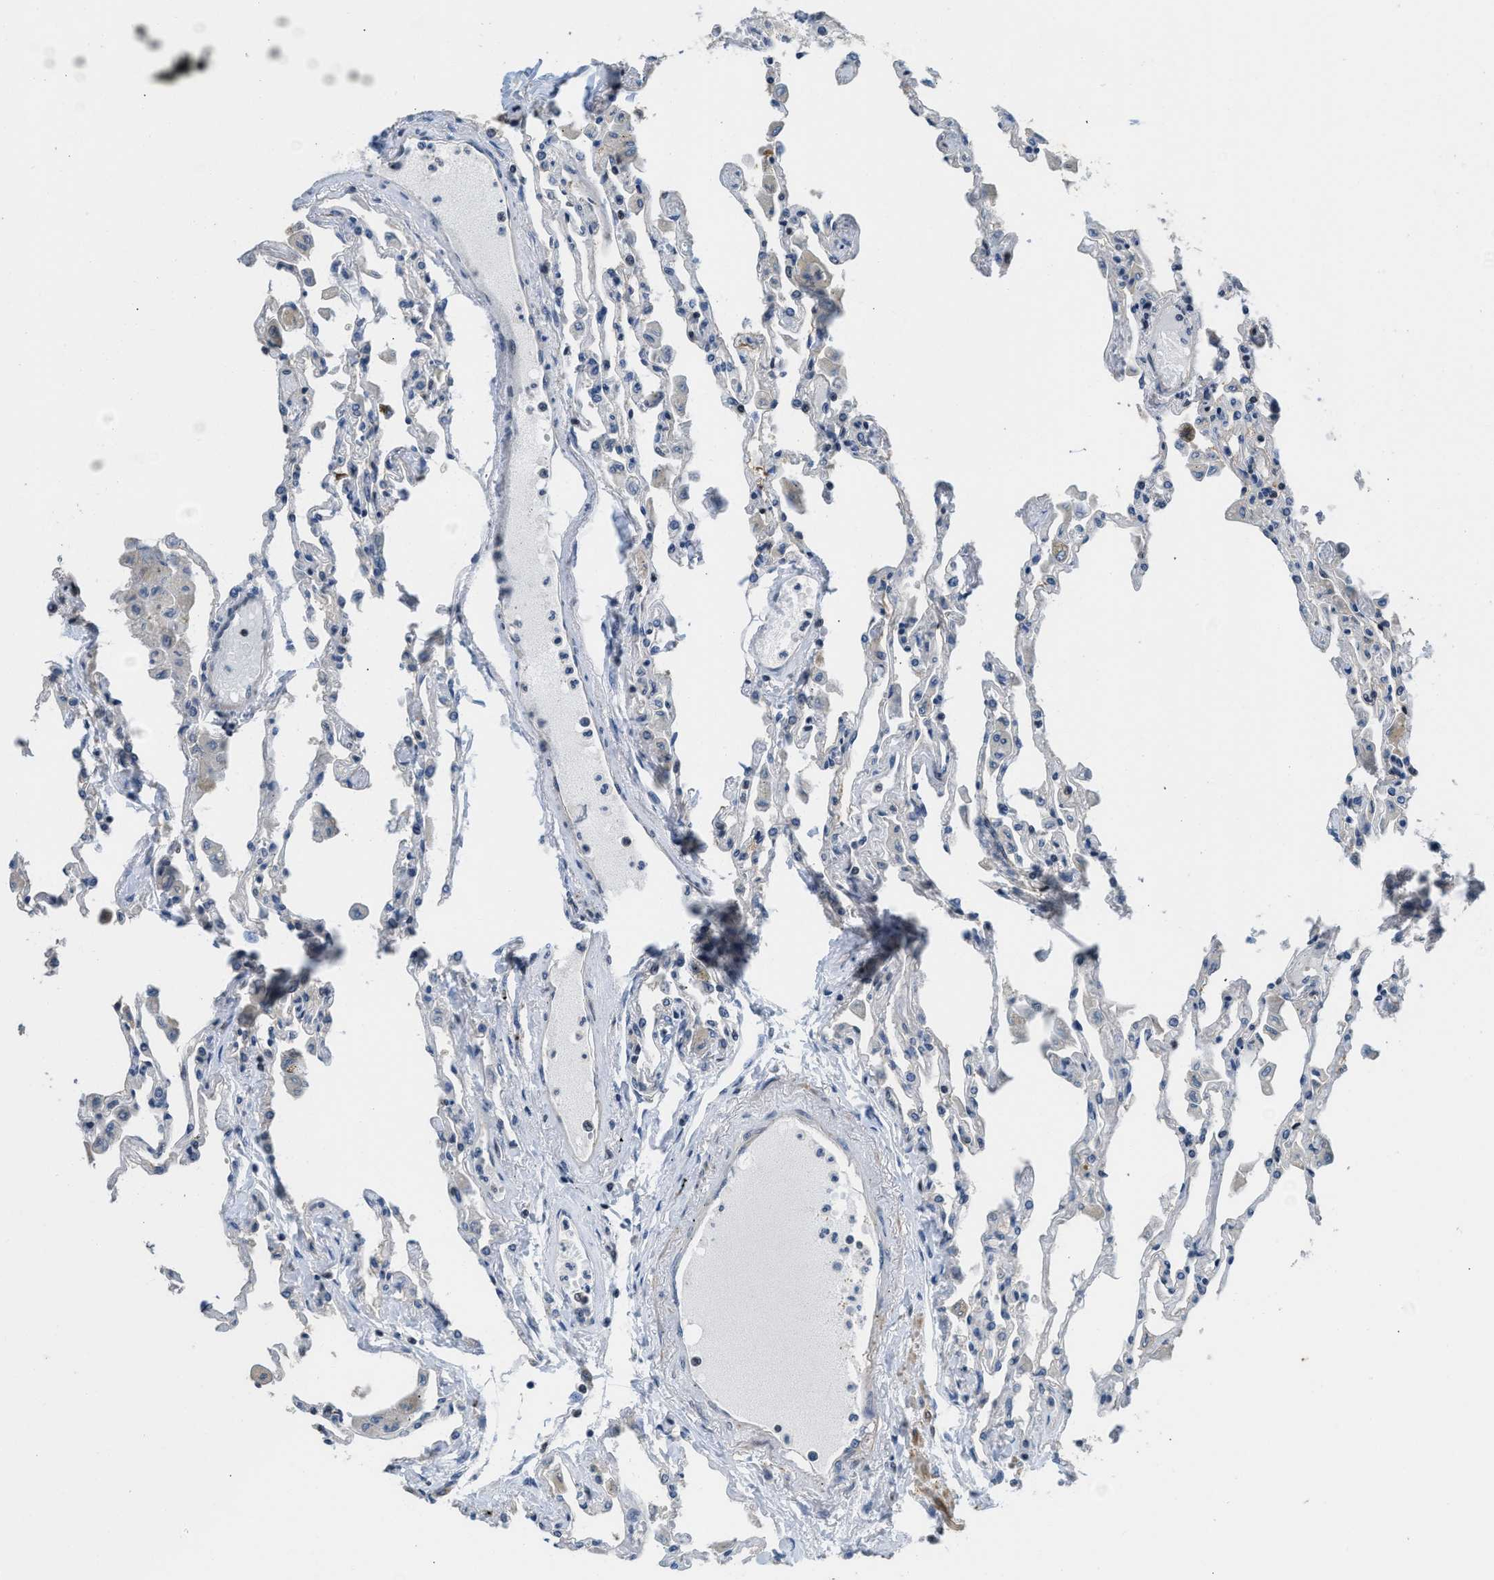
{"staining": {"intensity": "negative", "quantity": "none", "location": "none"}, "tissue": "lung", "cell_type": "Alveolar cells", "image_type": "normal", "snomed": [{"axis": "morphology", "description": "Normal tissue, NOS"}, {"axis": "topography", "description": "Bronchus"}, {"axis": "topography", "description": "Lung"}], "caption": "Histopathology image shows no protein positivity in alveolar cells of benign lung.", "gene": "TES", "patient": {"sex": "female", "age": 49}}